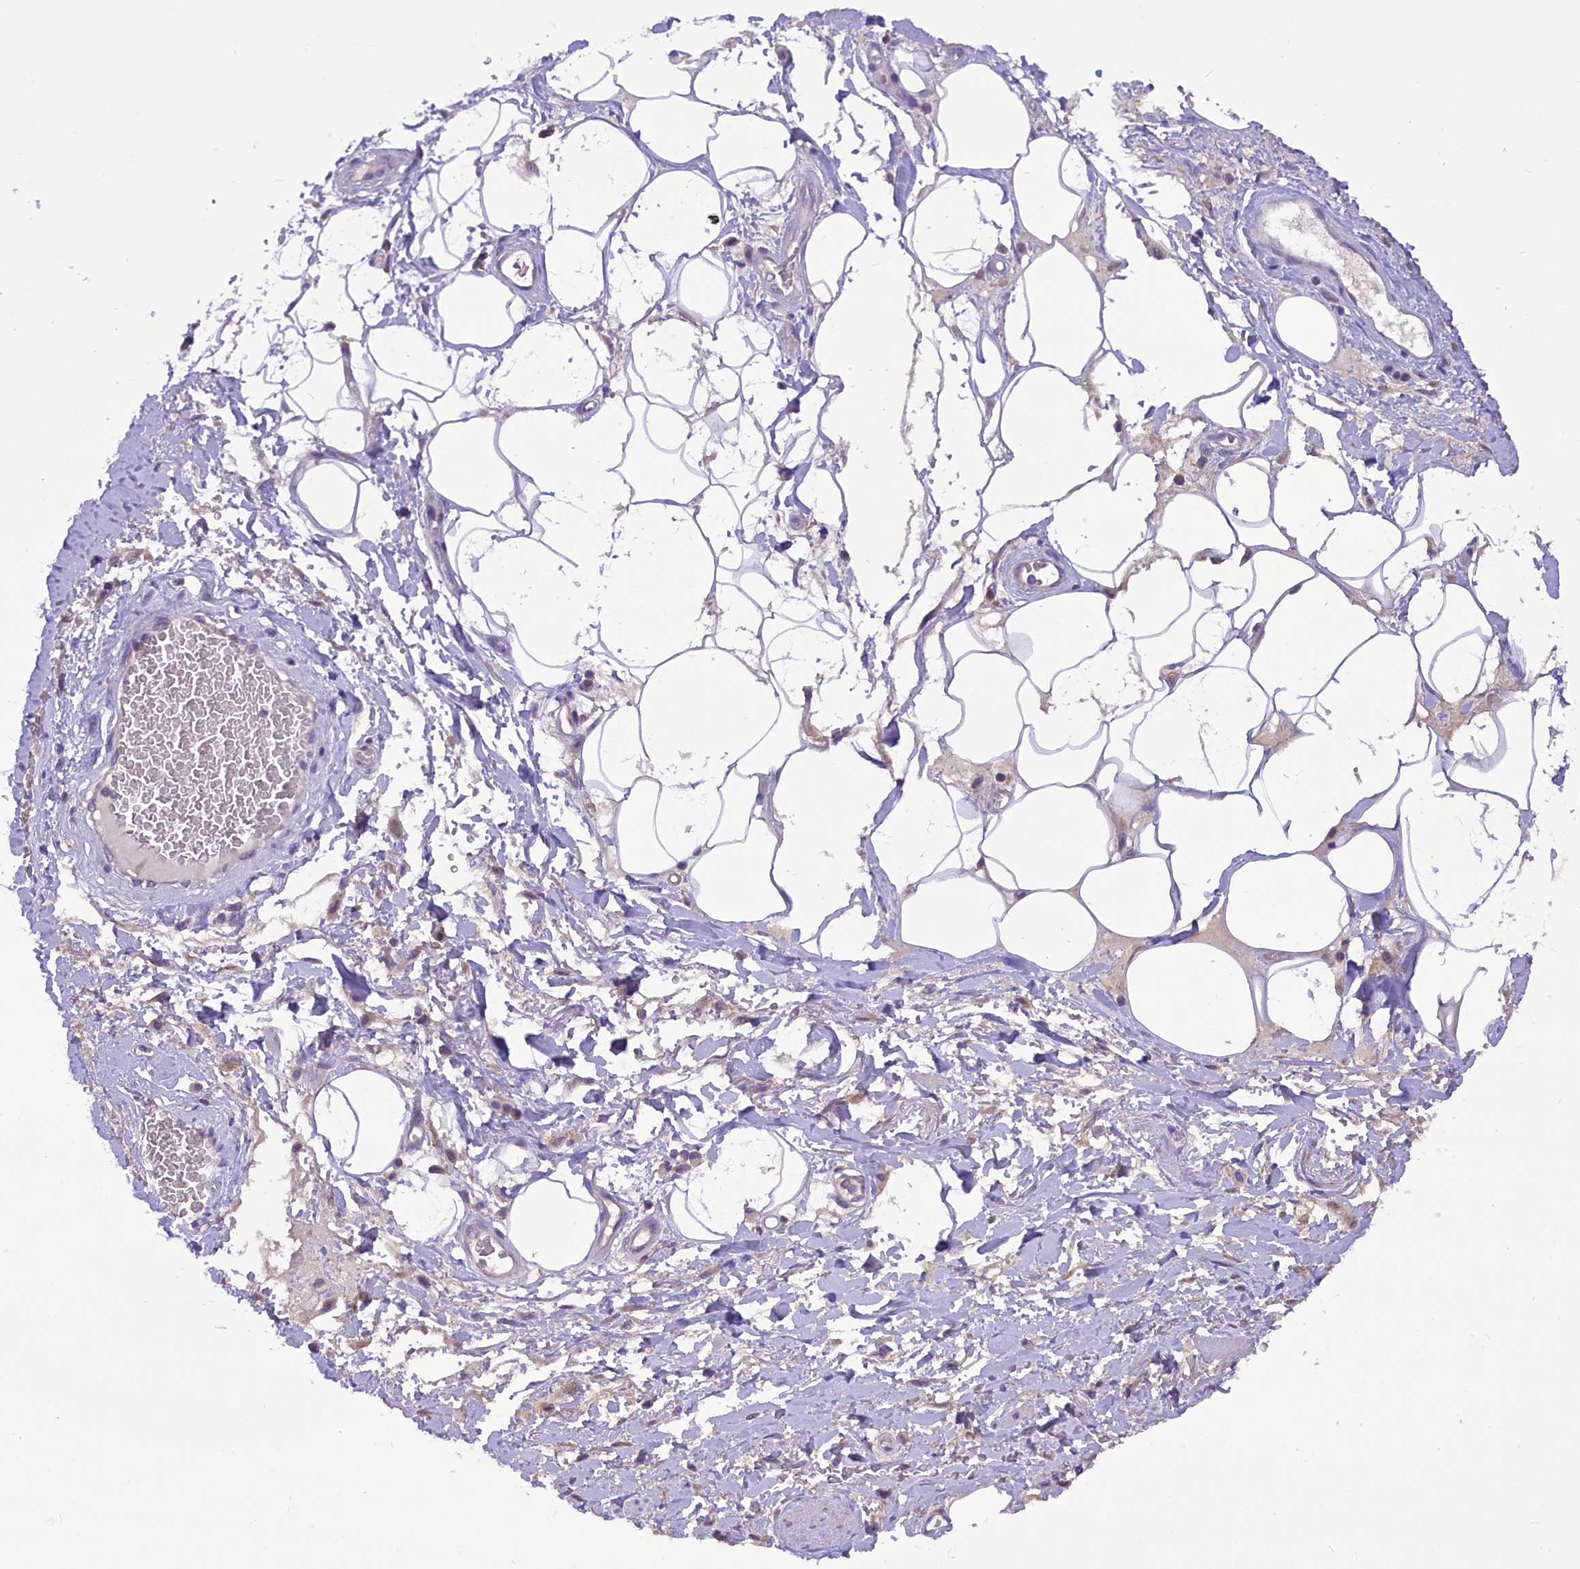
{"staining": {"intensity": "negative", "quantity": "none", "location": "none"}, "tissue": "adipose tissue", "cell_type": "Adipocytes", "image_type": "normal", "snomed": [{"axis": "morphology", "description": "Normal tissue, NOS"}, {"axis": "morphology", "description": "Adenocarcinoma, NOS"}, {"axis": "topography", "description": "Rectum"}, {"axis": "topography", "description": "Vagina"}, {"axis": "topography", "description": "Peripheral nerve tissue"}], "caption": "Immunohistochemical staining of unremarkable human adipose tissue exhibits no significant expression in adipocytes.", "gene": "AP3B2", "patient": {"sex": "female", "age": 71}}